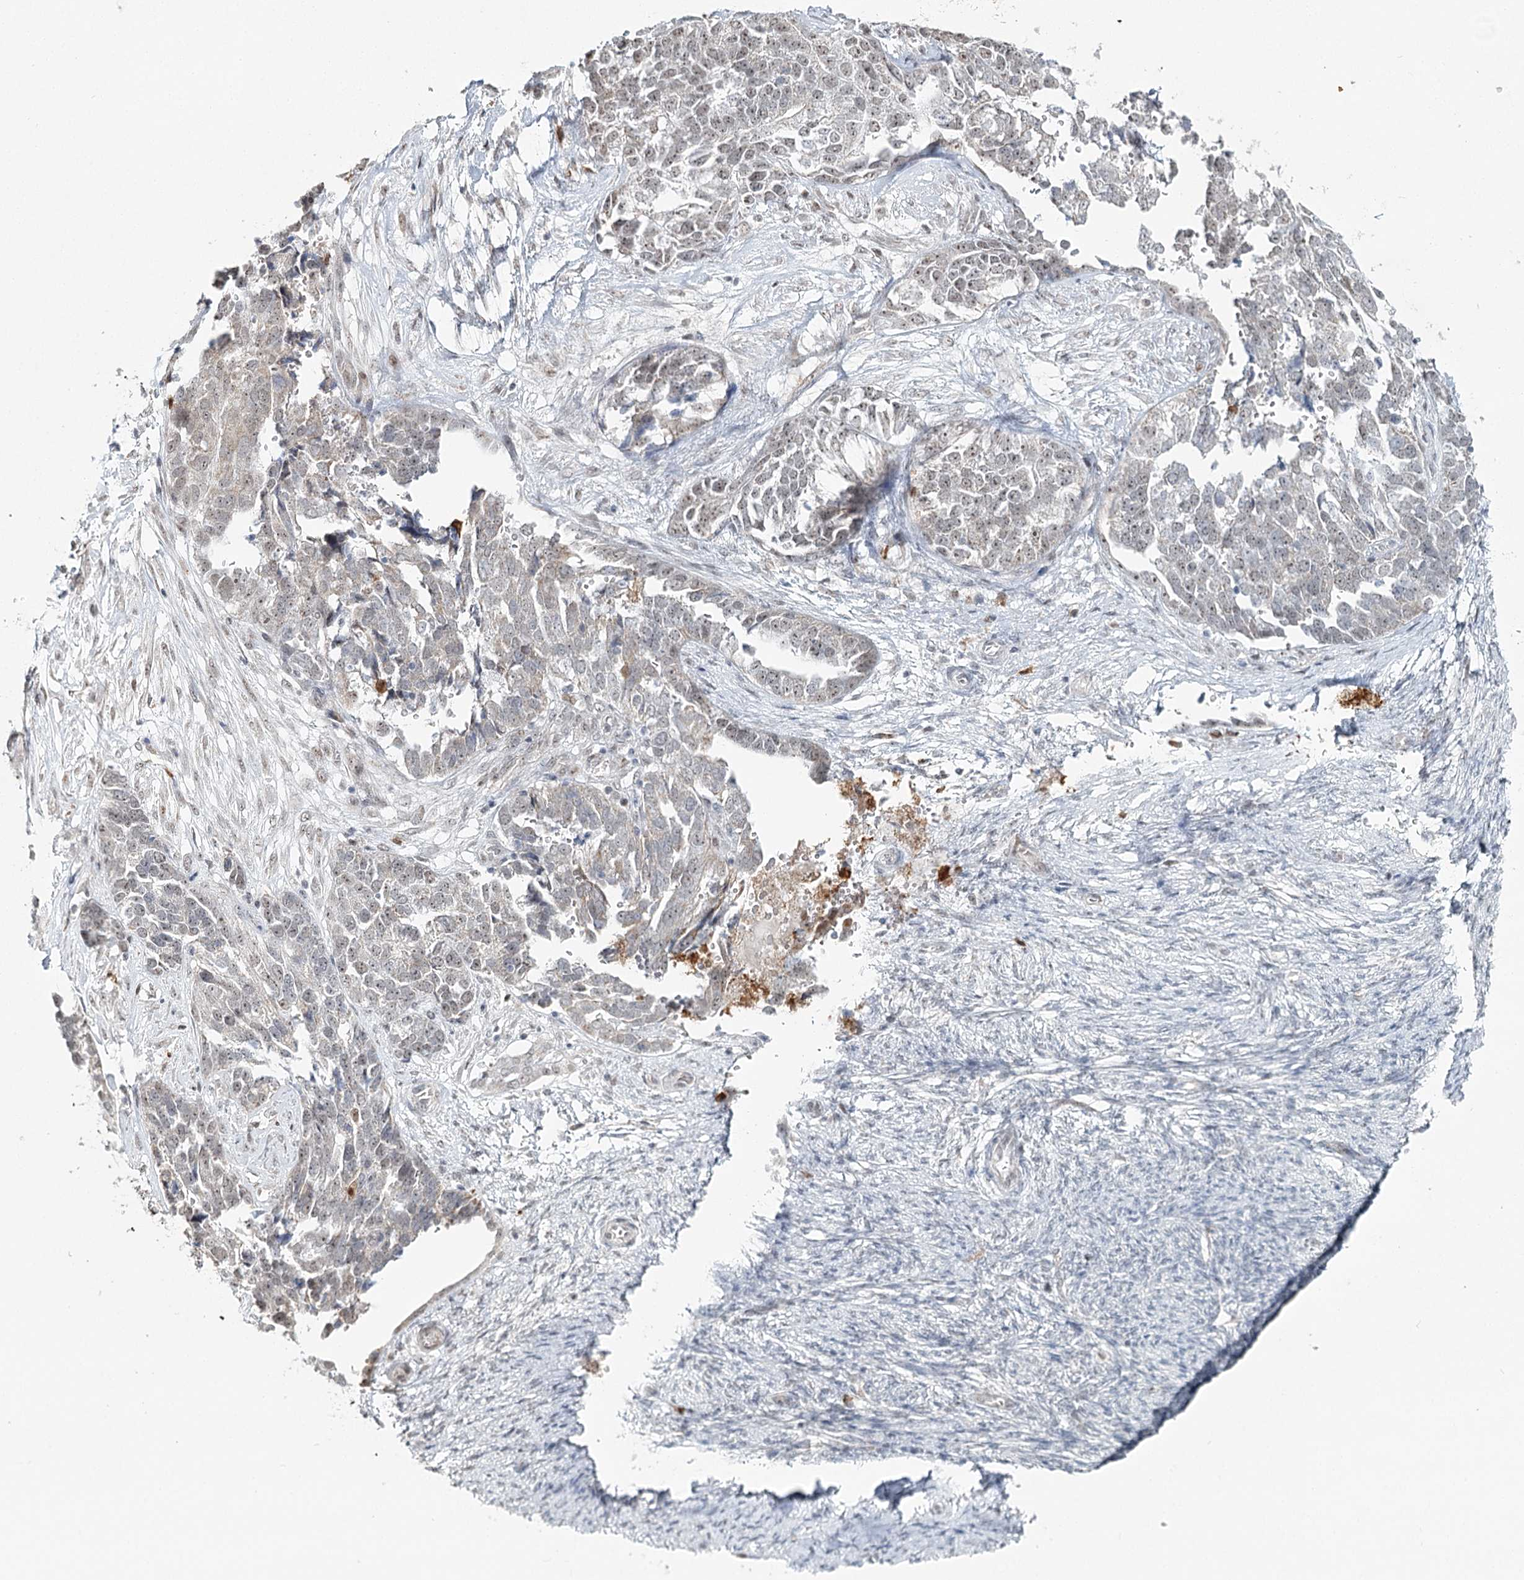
{"staining": {"intensity": "weak", "quantity": "<25%", "location": "nuclear"}, "tissue": "ovarian cancer", "cell_type": "Tumor cells", "image_type": "cancer", "snomed": [{"axis": "morphology", "description": "Cystadenocarcinoma, serous, NOS"}, {"axis": "topography", "description": "Ovary"}], "caption": "Tumor cells show no significant protein staining in ovarian cancer (serous cystadenocarcinoma). (DAB IHC visualized using brightfield microscopy, high magnification).", "gene": "ATAD1", "patient": {"sex": "female", "age": 44}}